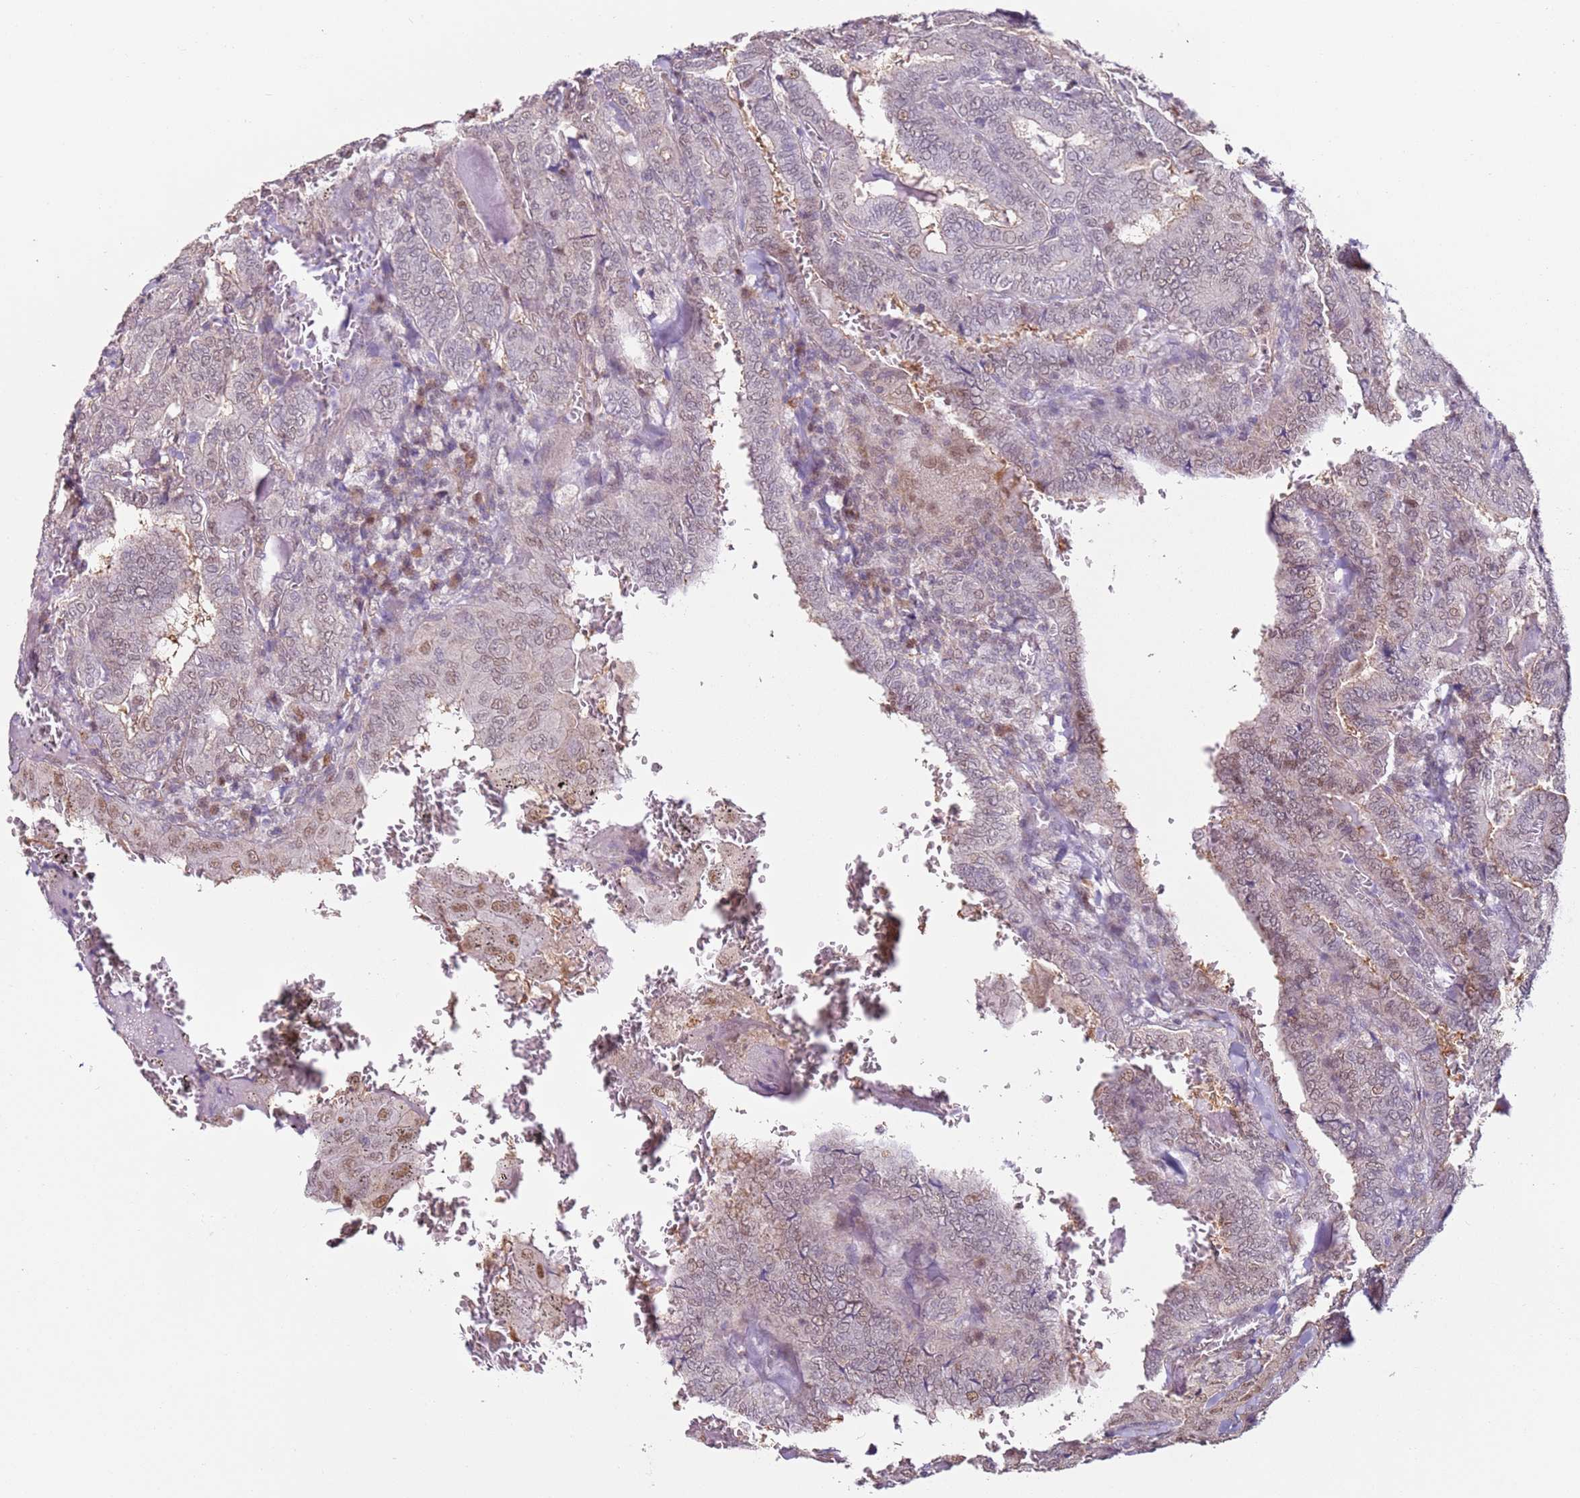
{"staining": {"intensity": "moderate", "quantity": "<25%", "location": "nuclear"}, "tissue": "thyroid cancer", "cell_type": "Tumor cells", "image_type": "cancer", "snomed": [{"axis": "morphology", "description": "Papillary adenocarcinoma, NOS"}, {"axis": "topography", "description": "Thyroid gland"}], "caption": "This is an image of immunohistochemistry (IHC) staining of papillary adenocarcinoma (thyroid), which shows moderate positivity in the nuclear of tumor cells.", "gene": "PSMD4", "patient": {"sex": "female", "age": 72}}